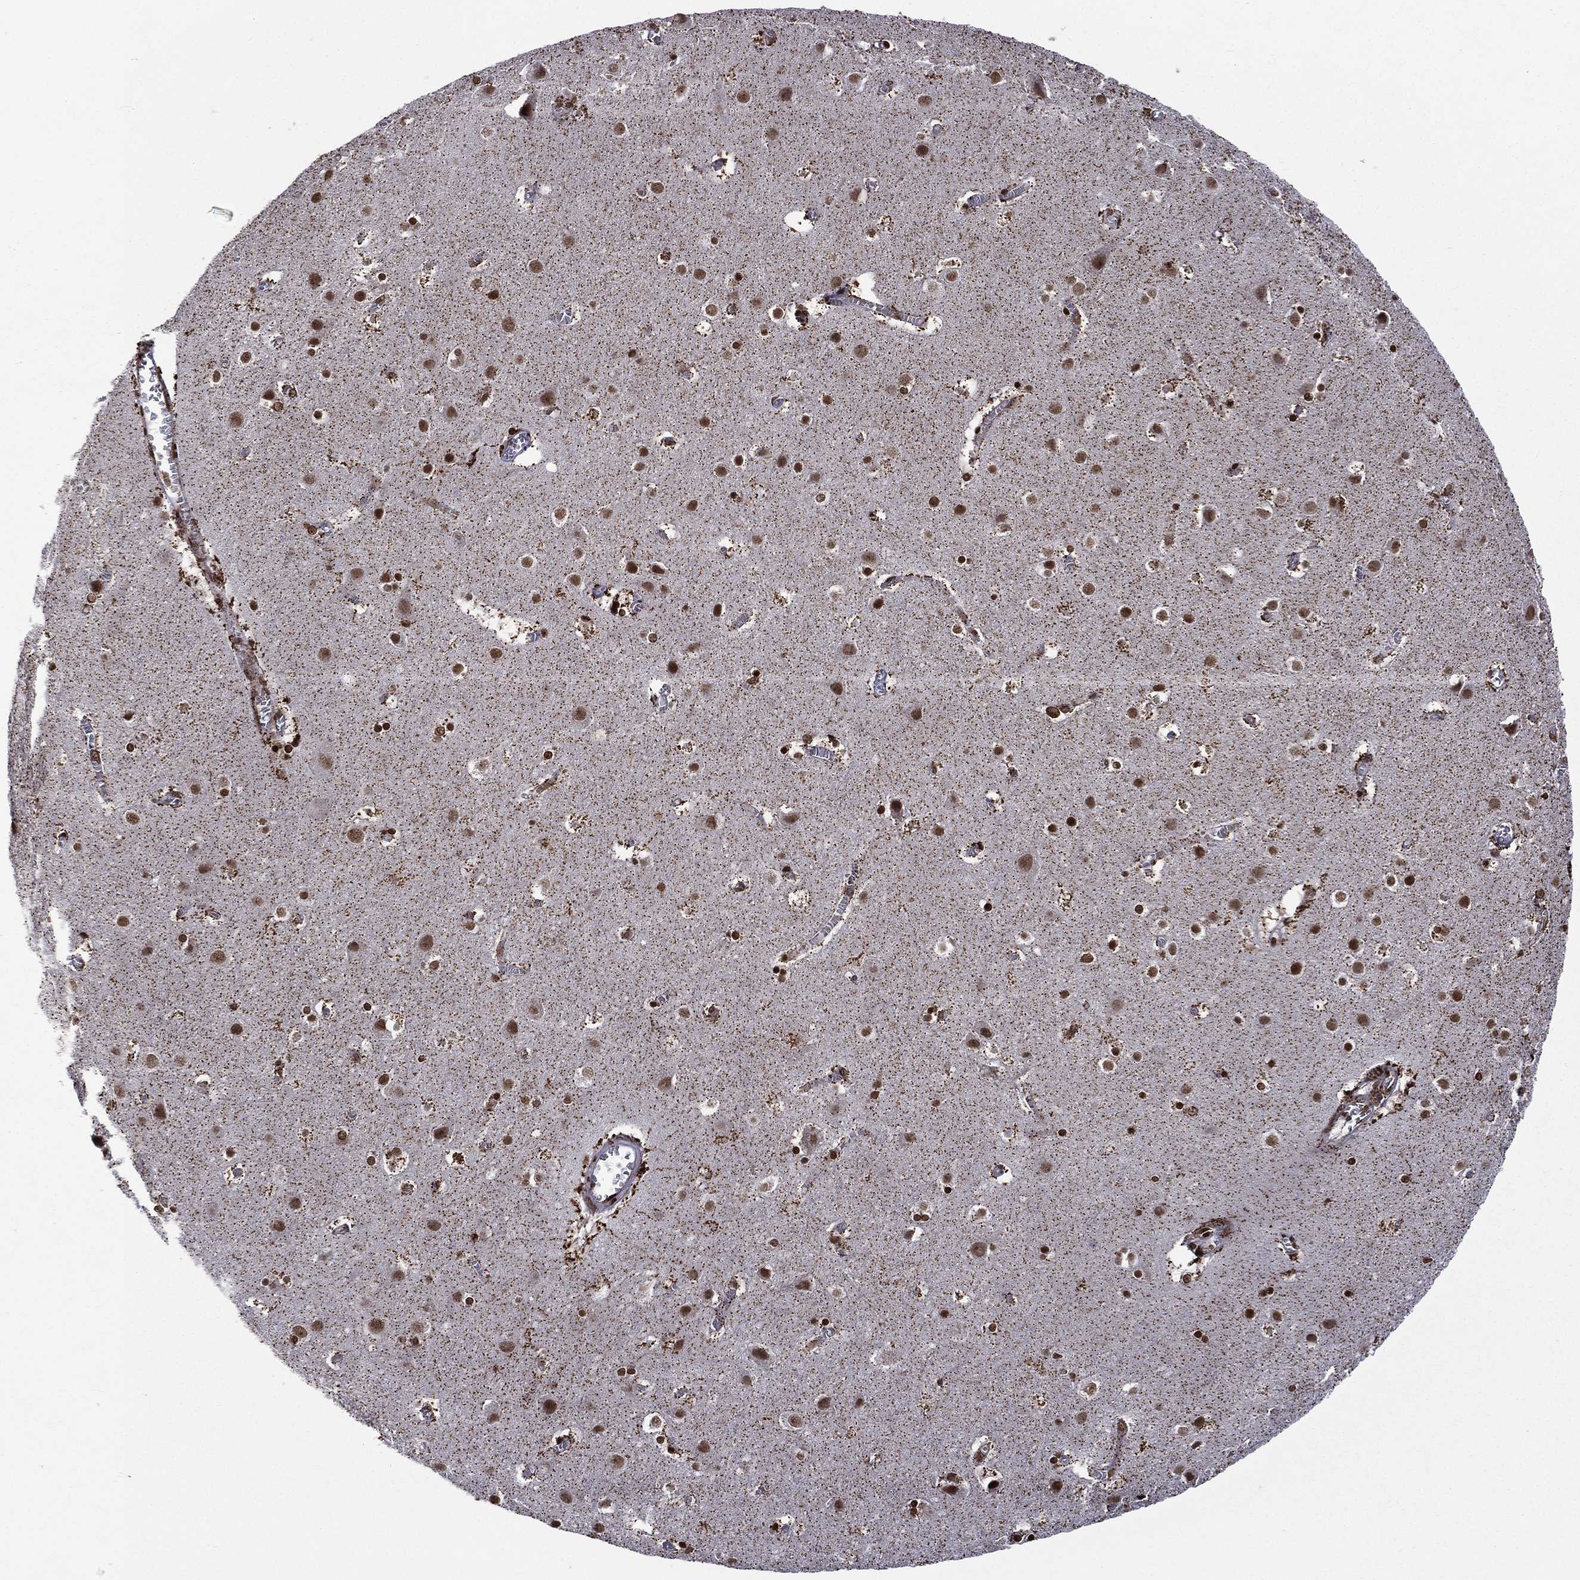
{"staining": {"intensity": "negative", "quantity": "none", "location": "none"}, "tissue": "cerebral cortex", "cell_type": "Endothelial cells", "image_type": "normal", "snomed": [{"axis": "morphology", "description": "Normal tissue, NOS"}, {"axis": "topography", "description": "Cerebral cortex"}], "caption": "Cerebral cortex stained for a protein using immunohistochemistry (IHC) demonstrates no expression endothelial cells.", "gene": "C5orf24", "patient": {"sex": "male", "age": 59}}